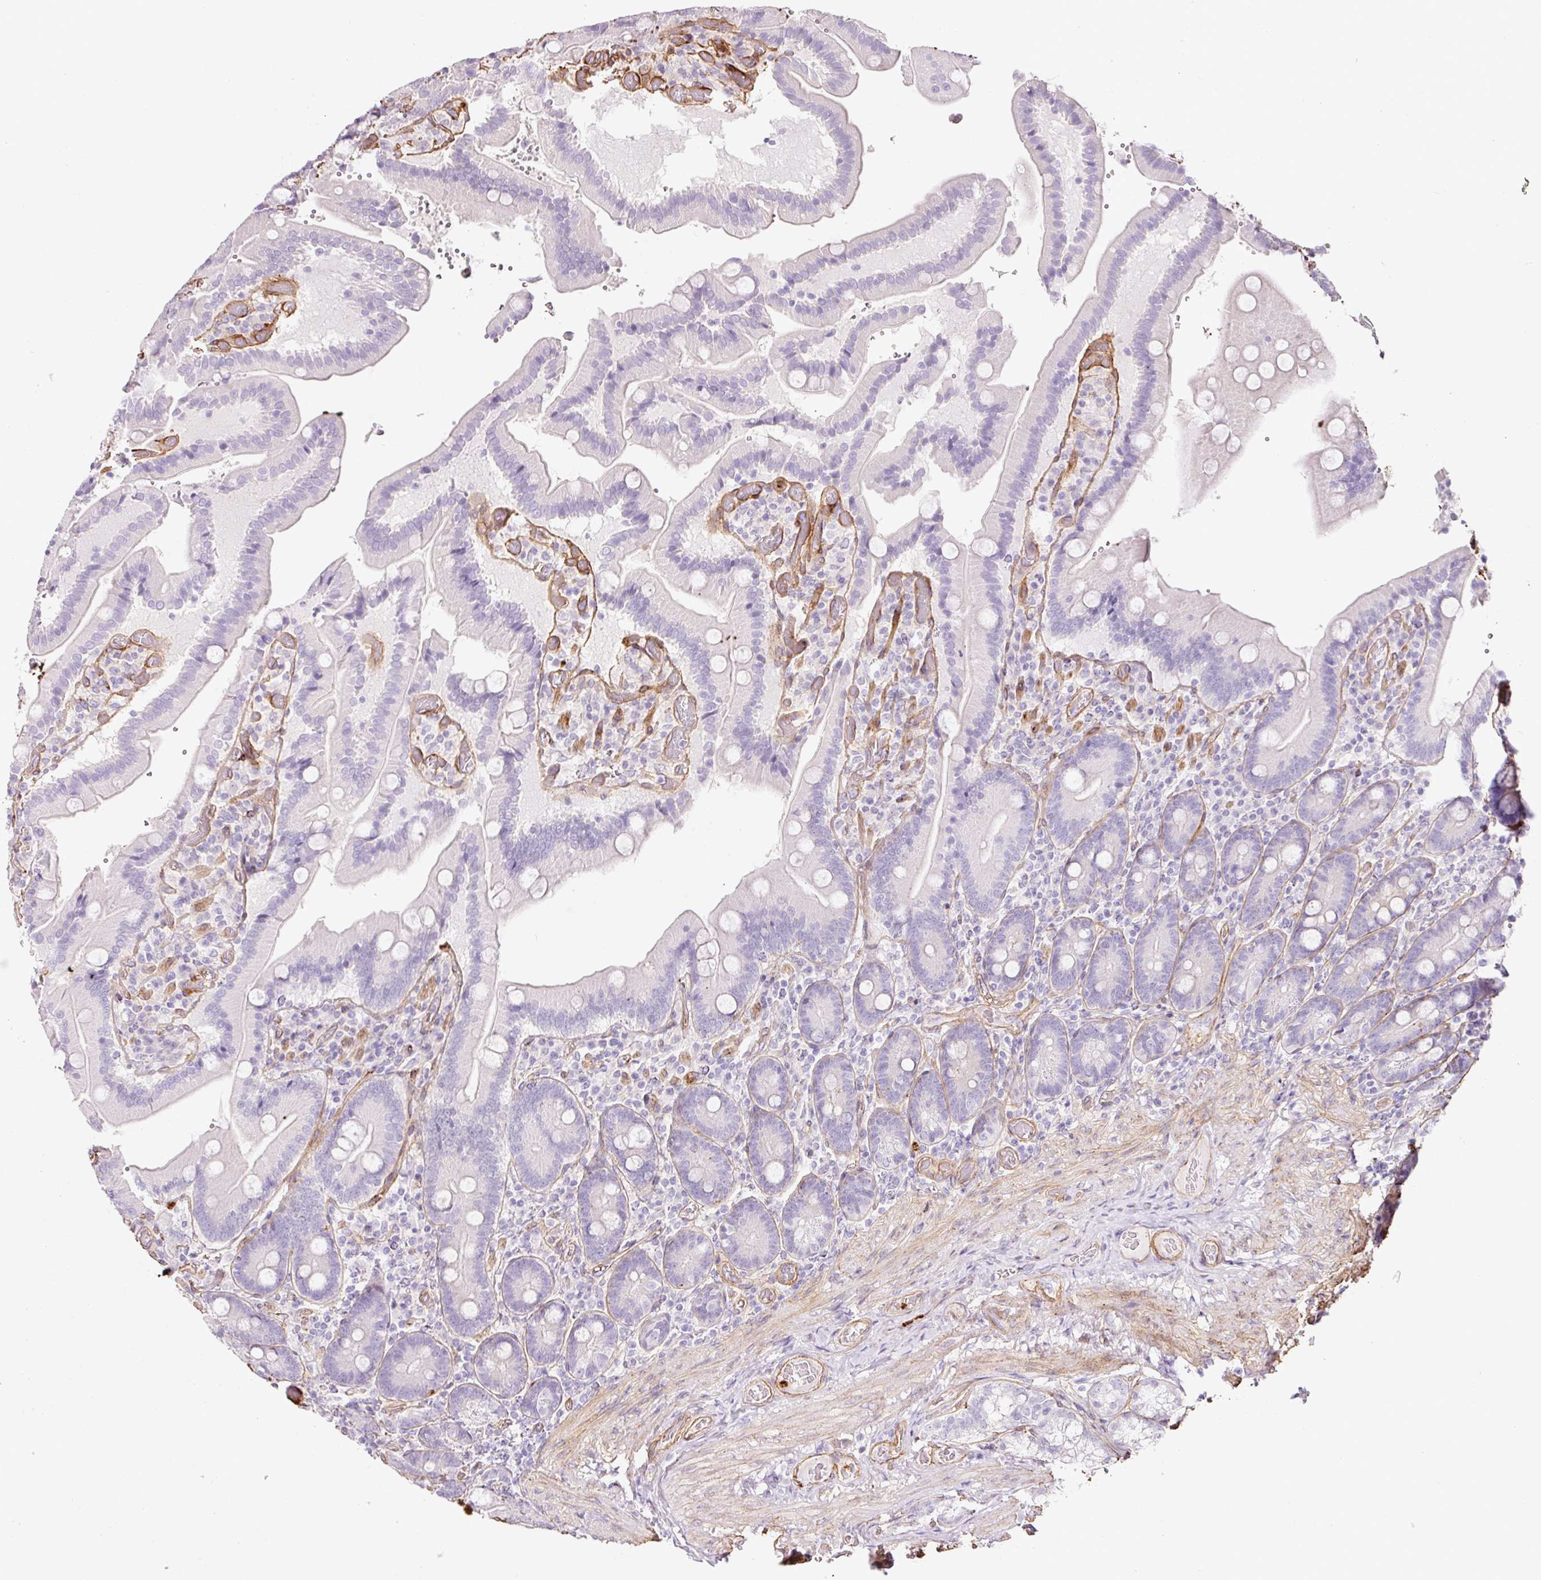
{"staining": {"intensity": "negative", "quantity": "none", "location": "none"}, "tissue": "duodenum", "cell_type": "Glandular cells", "image_type": "normal", "snomed": [{"axis": "morphology", "description": "Normal tissue, NOS"}, {"axis": "topography", "description": "Duodenum"}], "caption": "Immunohistochemical staining of benign duodenum shows no significant positivity in glandular cells.", "gene": "LOXL4", "patient": {"sex": "female", "age": 62}}